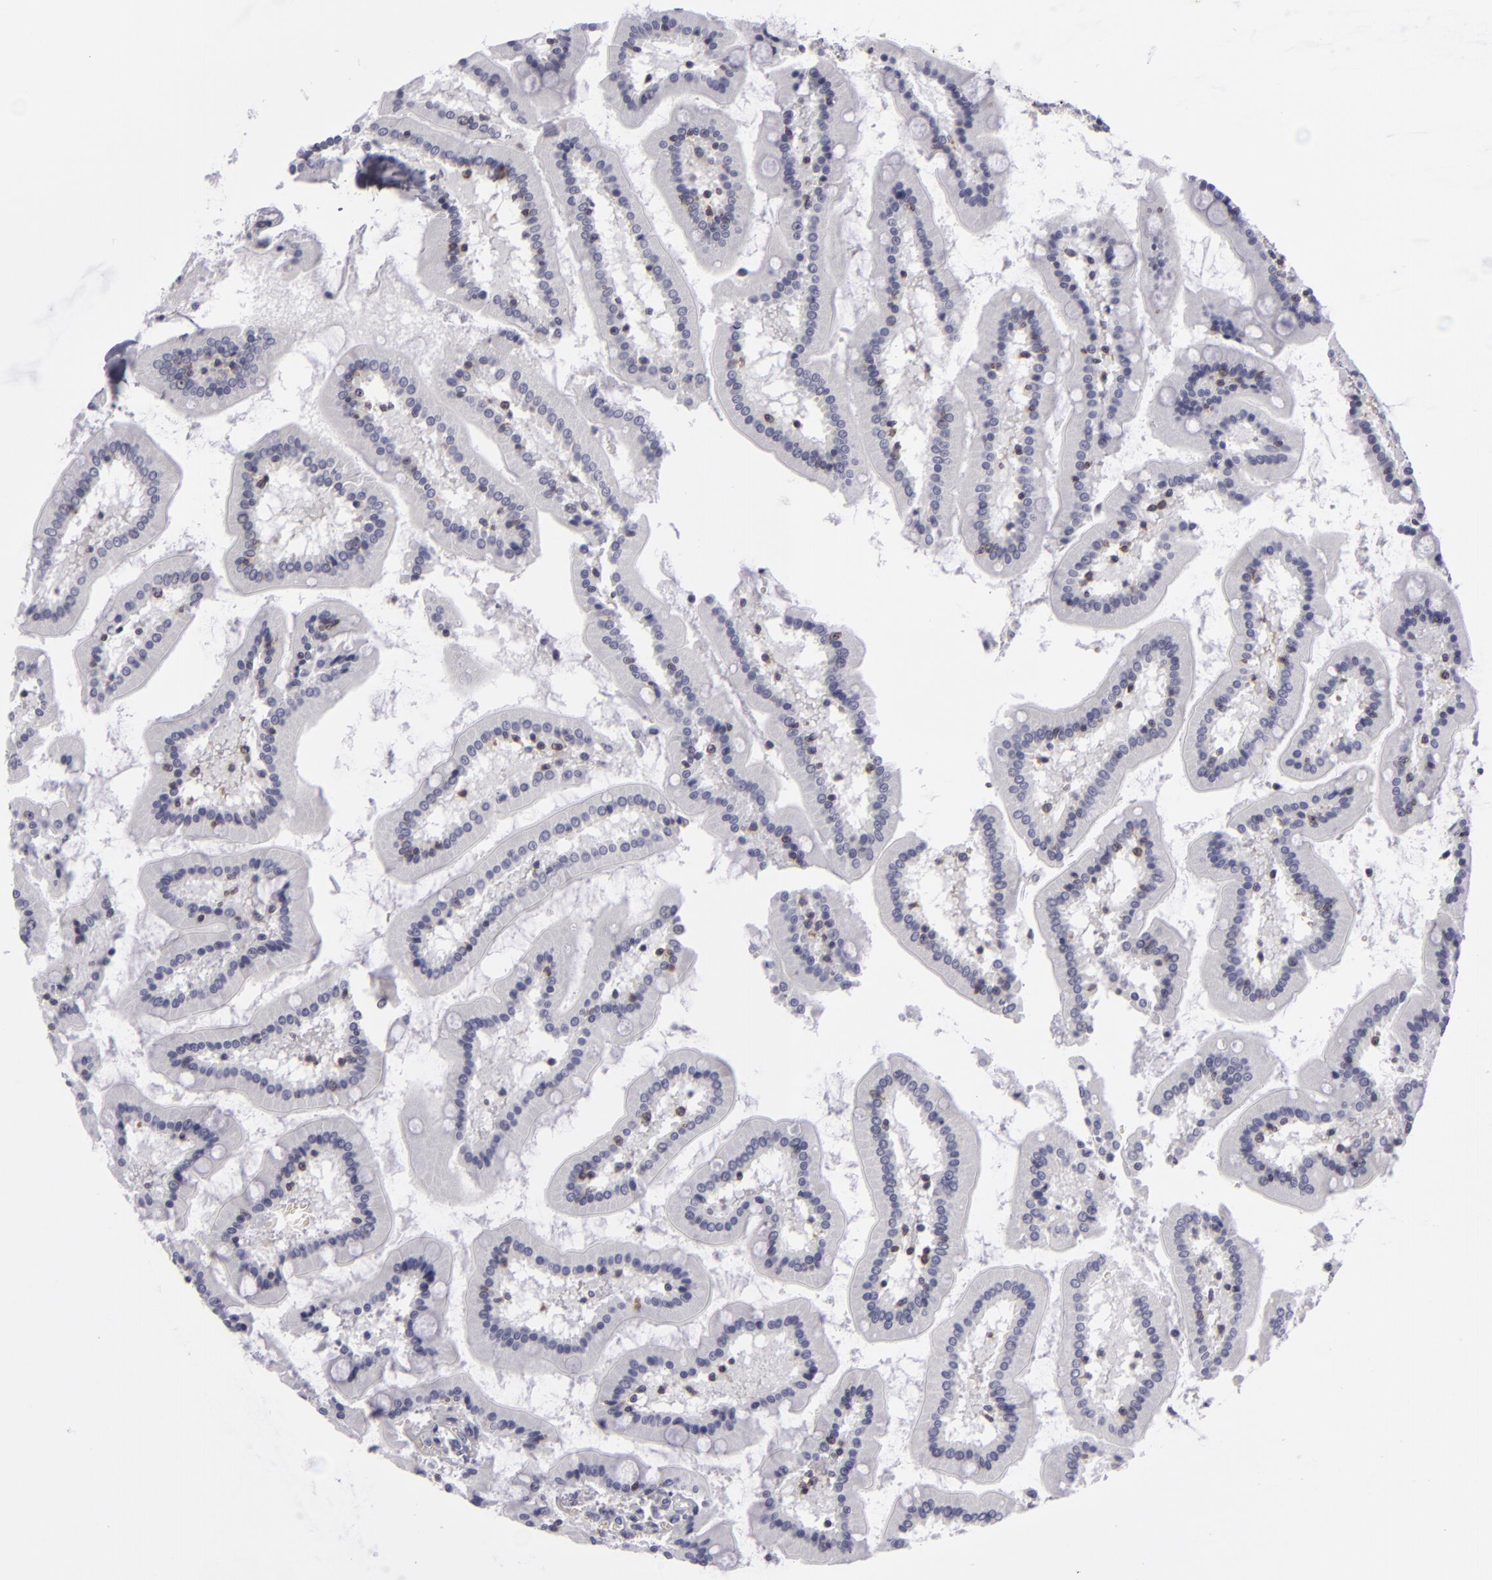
{"staining": {"intensity": "strong", "quantity": "<25%", "location": "cytoplasmic/membranous"}, "tissue": "small intestine", "cell_type": "Glandular cells", "image_type": "normal", "snomed": [{"axis": "morphology", "description": "Normal tissue, NOS"}, {"axis": "topography", "description": "Small intestine"}], "caption": "Small intestine stained for a protein (brown) displays strong cytoplasmic/membranous positive expression in about <25% of glandular cells.", "gene": "KCNAB2", "patient": {"sex": "male", "age": 59}}